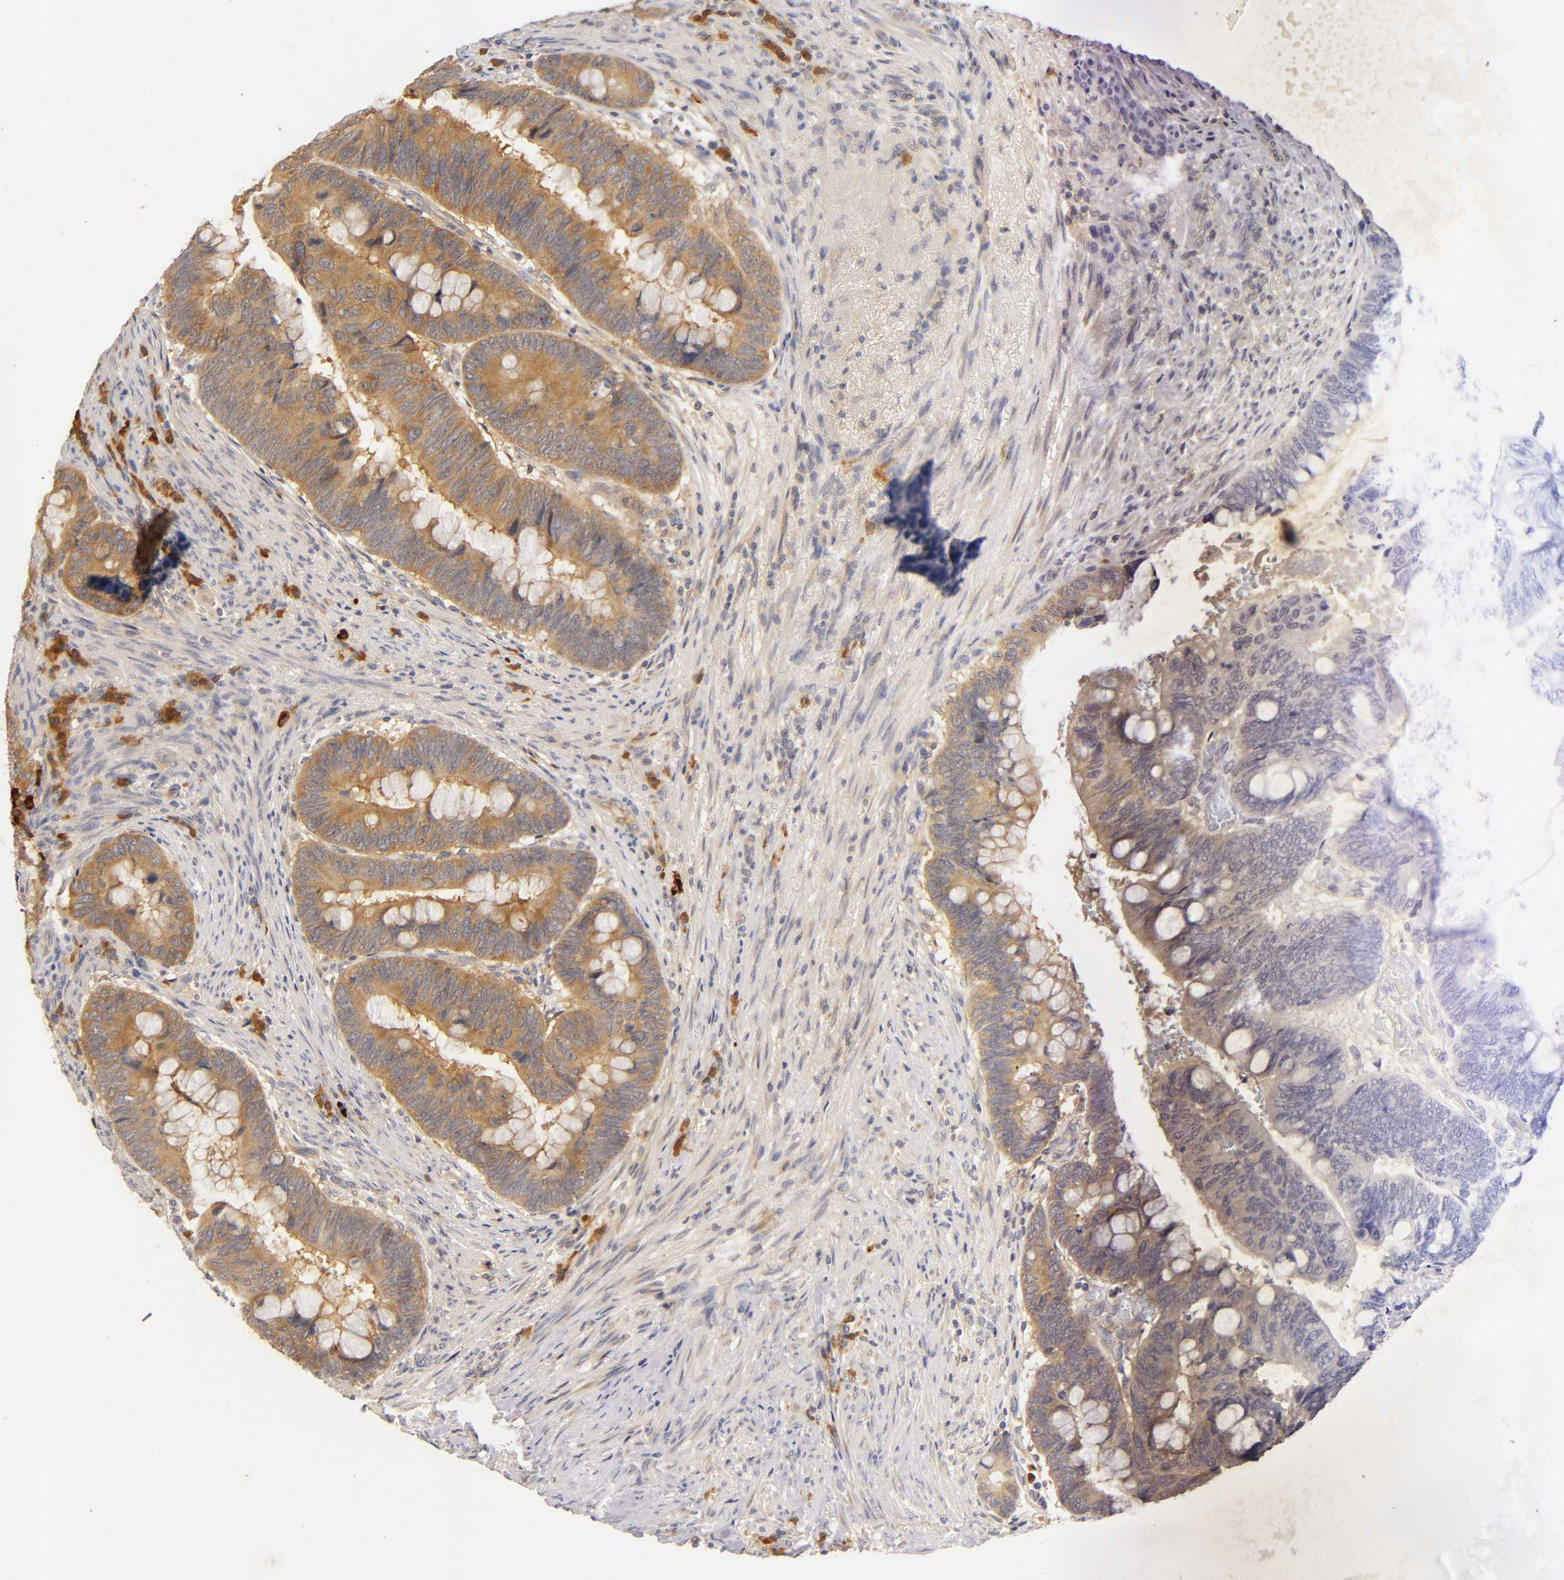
{"staining": {"intensity": "moderate", "quantity": ">75%", "location": "cytoplasmic/membranous"}, "tissue": "colorectal cancer", "cell_type": "Tumor cells", "image_type": "cancer", "snomed": [{"axis": "morphology", "description": "Normal tissue, NOS"}, {"axis": "morphology", "description": "Adenocarcinoma, NOS"}, {"axis": "topography", "description": "Rectum"}], "caption": "Protein expression by immunohistochemistry (IHC) exhibits moderate cytoplasmic/membranous expression in approximately >75% of tumor cells in colorectal cancer. (DAB IHC with brightfield microscopy, high magnification).", "gene": "RPS29", "patient": {"sex": "male", "age": 92}}